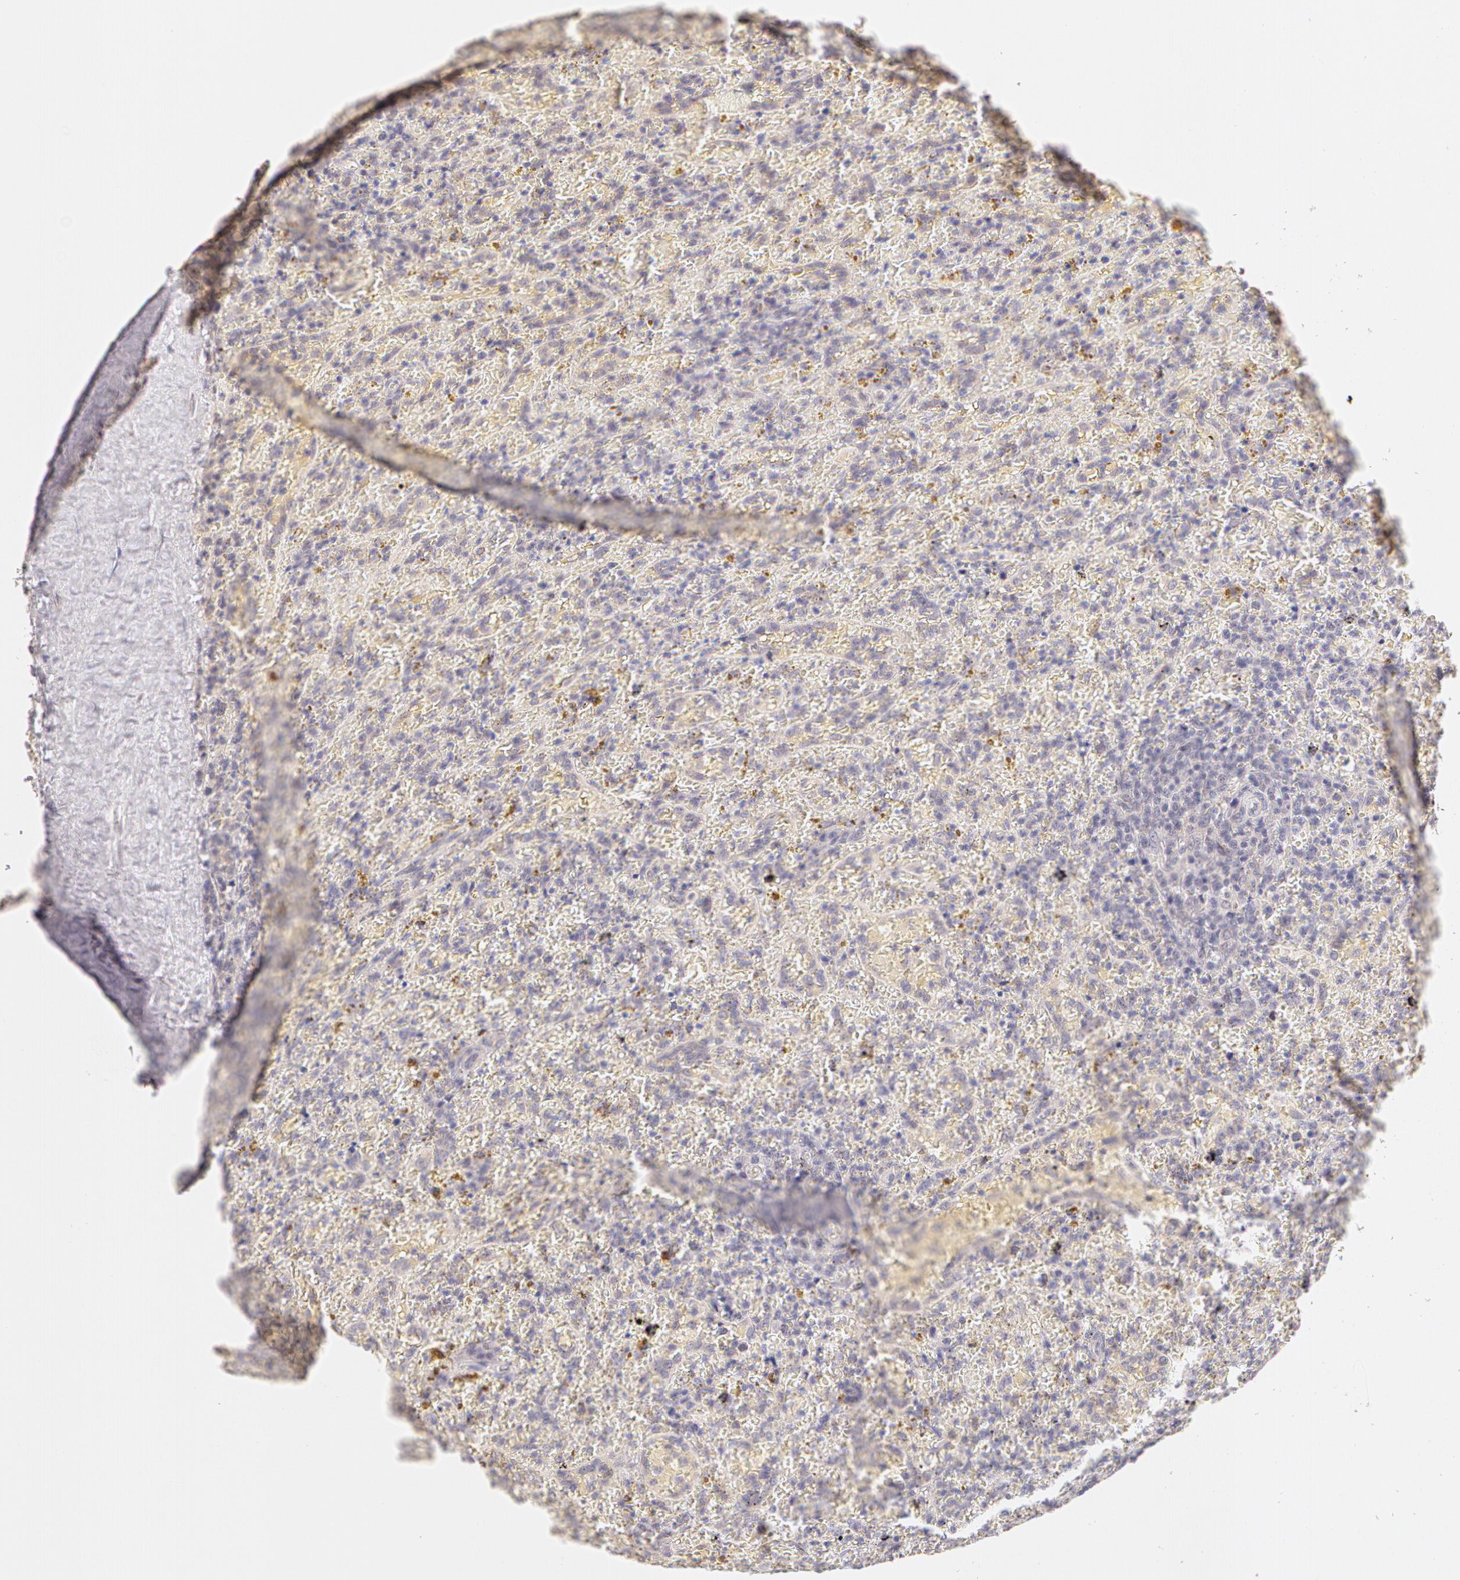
{"staining": {"intensity": "negative", "quantity": "none", "location": "none"}, "tissue": "lymphoma", "cell_type": "Tumor cells", "image_type": "cancer", "snomed": [{"axis": "morphology", "description": "Malignant lymphoma, non-Hodgkin's type, High grade"}, {"axis": "topography", "description": "Spleen"}, {"axis": "topography", "description": "Lymph node"}], "caption": "Immunohistochemistry (IHC) image of neoplastic tissue: high-grade malignant lymphoma, non-Hodgkin's type stained with DAB (3,3'-diaminobenzidine) displays no significant protein expression in tumor cells.", "gene": "ZNF597", "patient": {"sex": "female", "age": 70}}